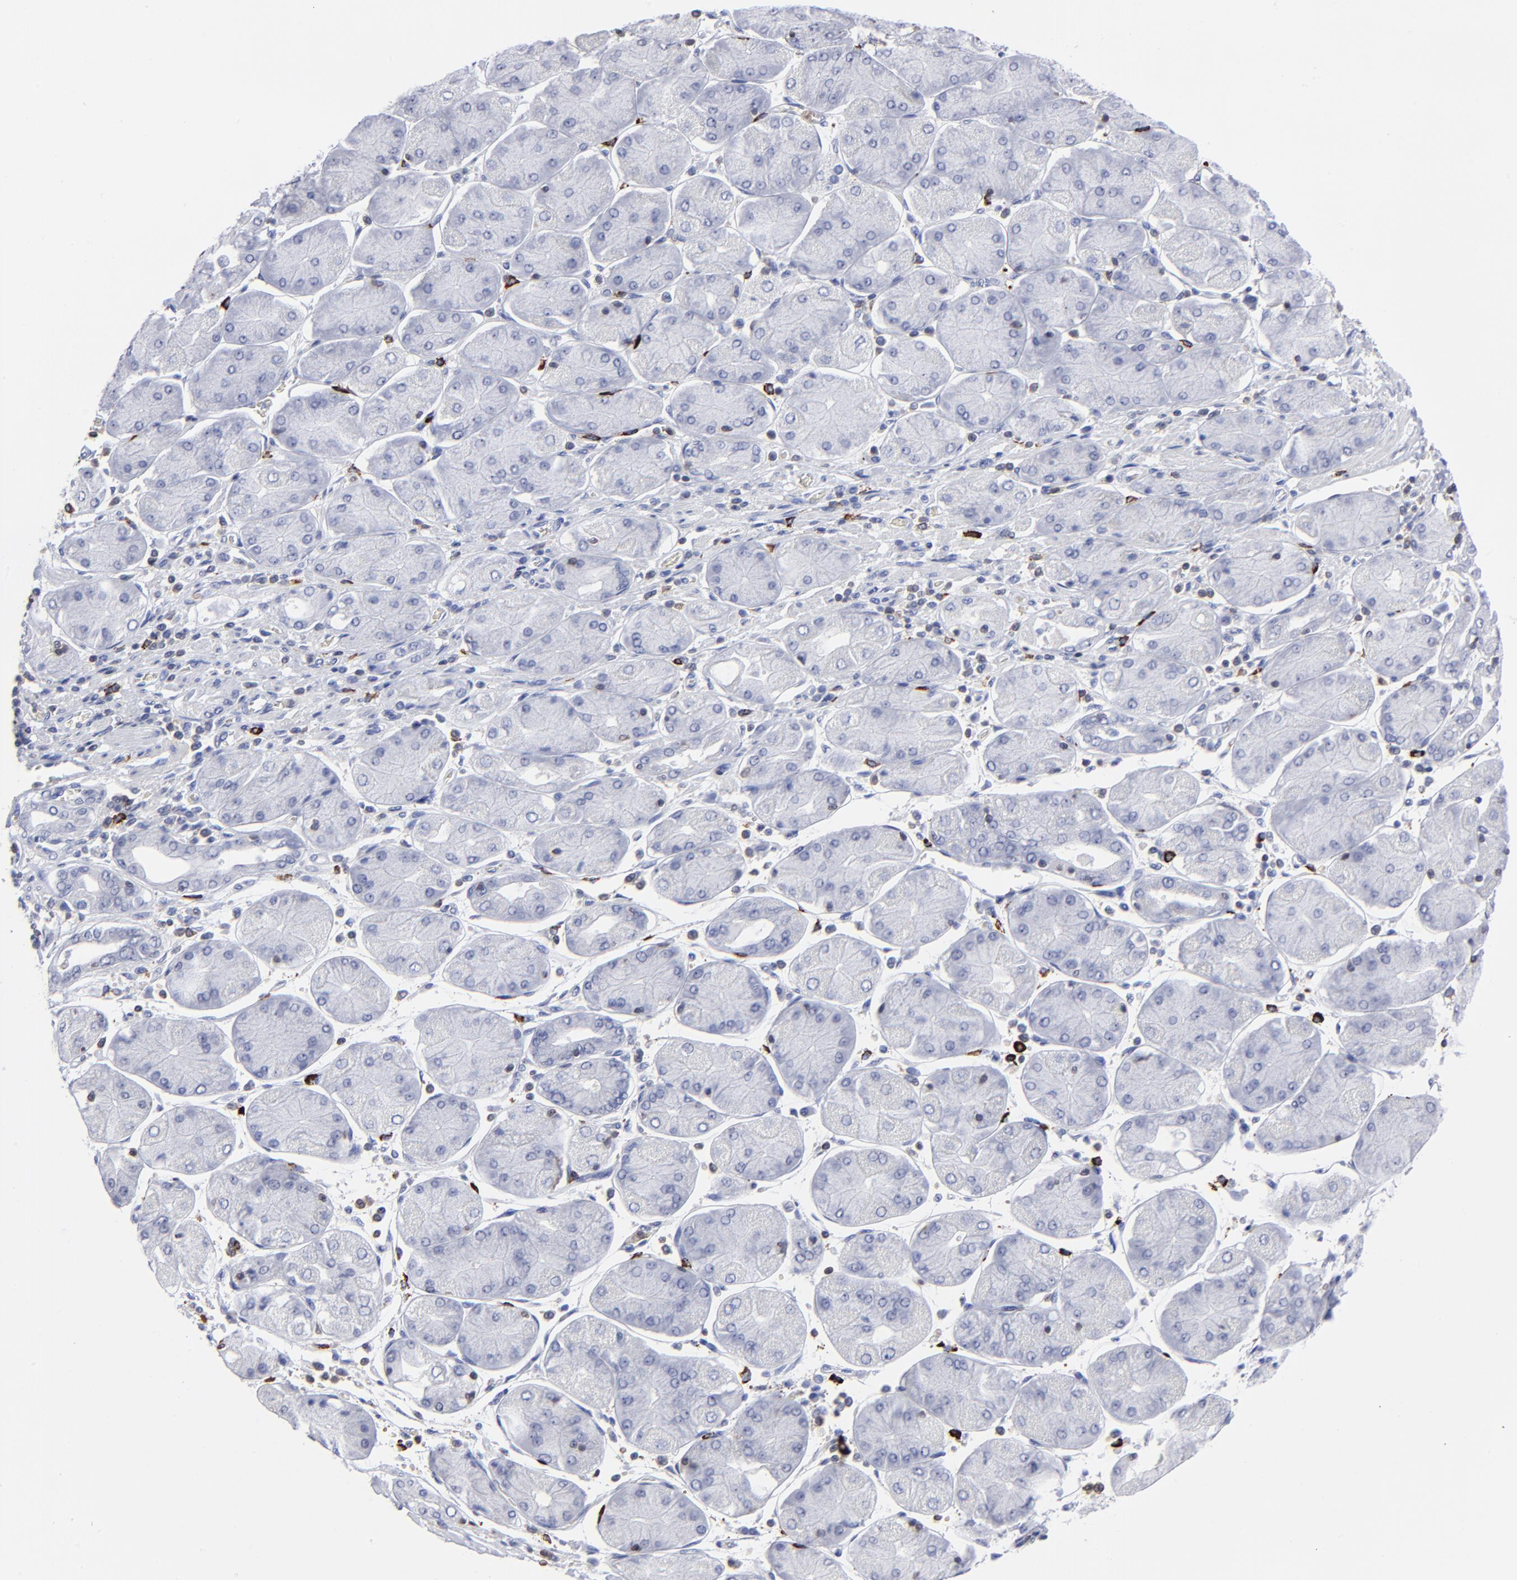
{"staining": {"intensity": "negative", "quantity": "none", "location": "none"}, "tissue": "stomach cancer", "cell_type": "Tumor cells", "image_type": "cancer", "snomed": [{"axis": "morphology", "description": "Normal tissue, NOS"}, {"axis": "morphology", "description": "Adenocarcinoma, NOS"}, {"axis": "topography", "description": "Stomach, upper"}, {"axis": "topography", "description": "Stomach"}], "caption": "Stomach adenocarcinoma was stained to show a protein in brown. There is no significant positivity in tumor cells.", "gene": "TBXT", "patient": {"sex": "male", "age": 59}}